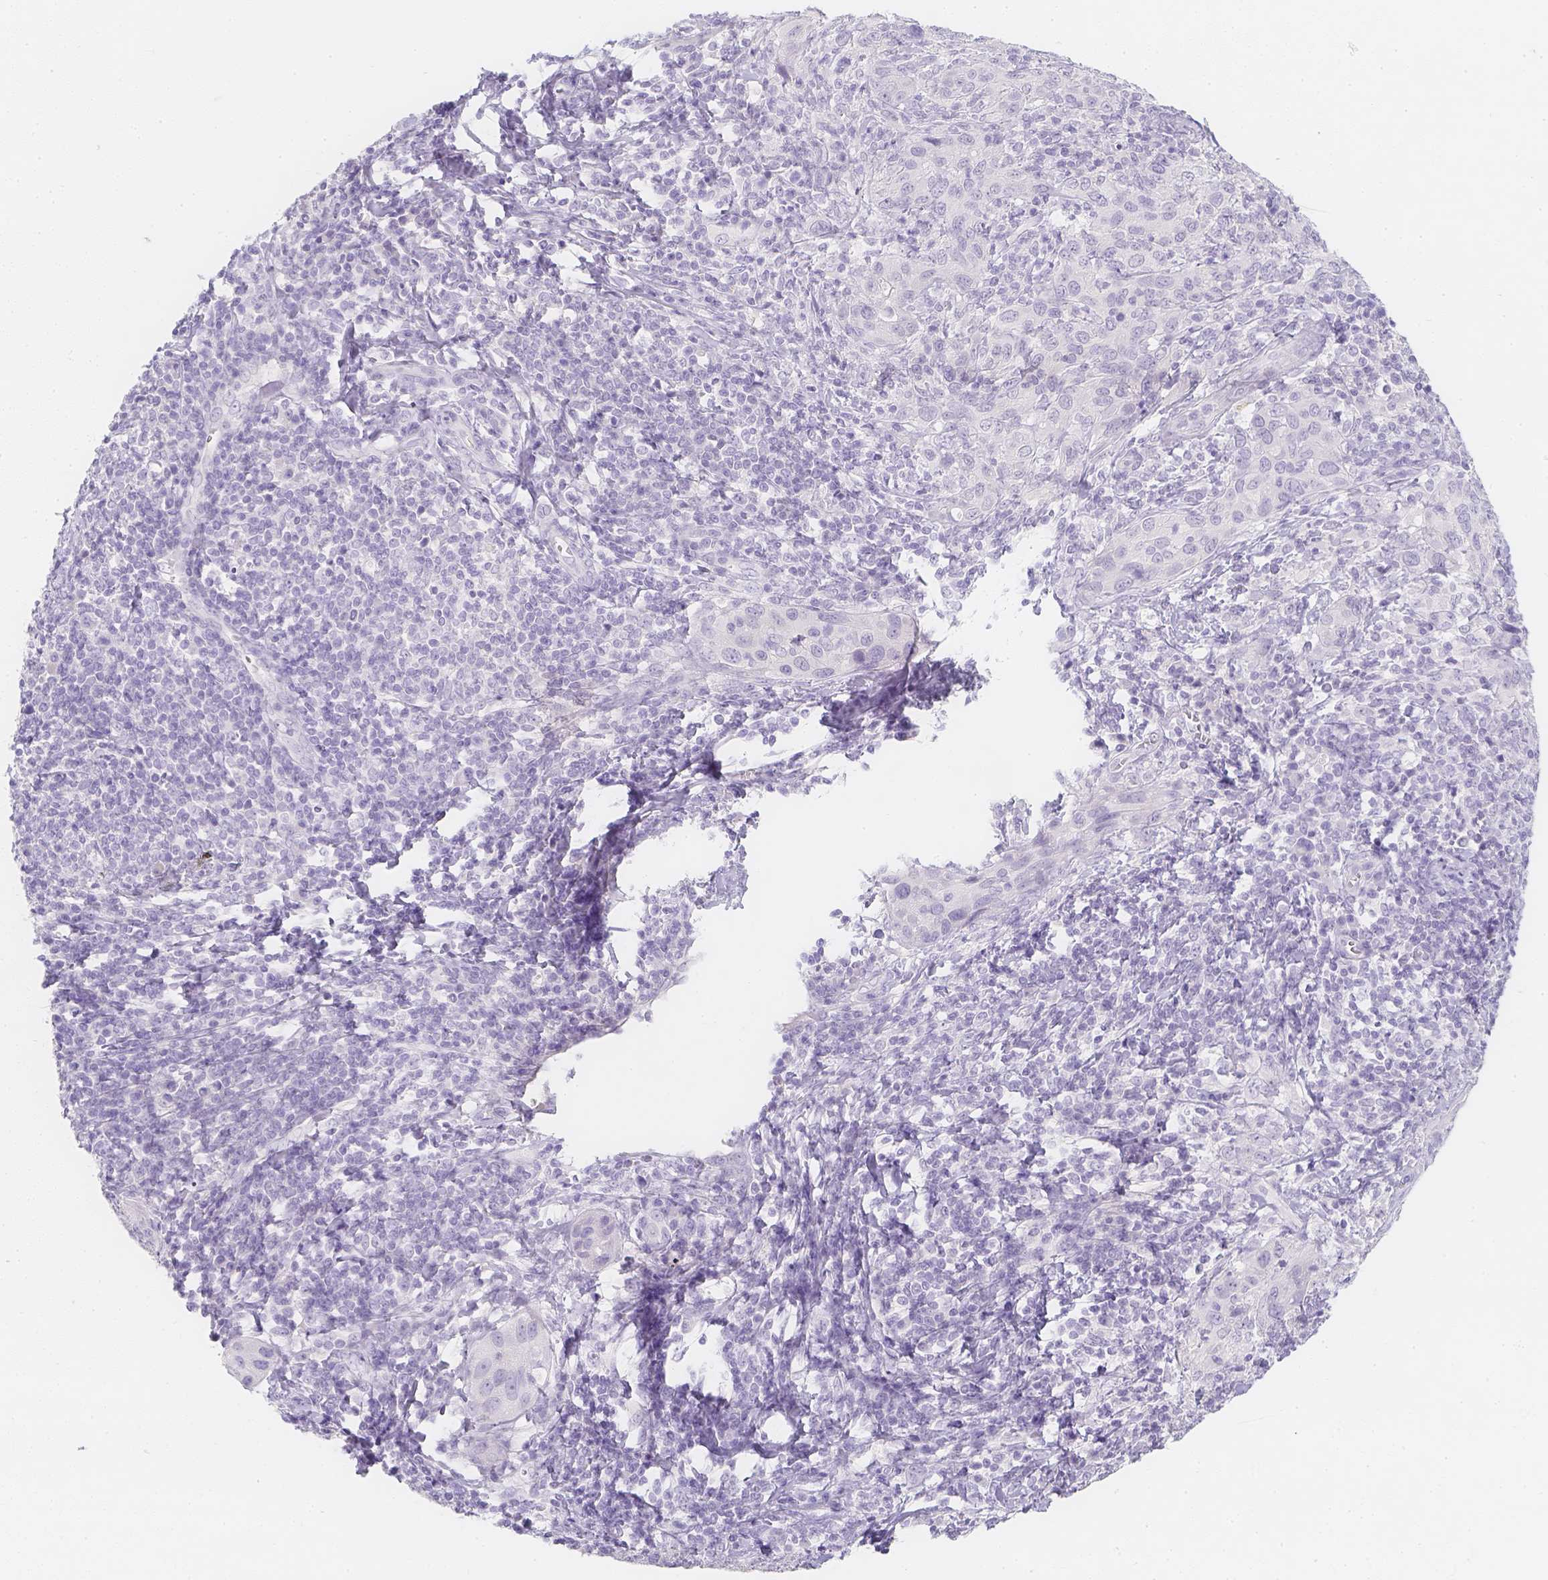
{"staining": {"intensity": "negative", "quantity": "none", "location": "none"}, "tissue": "cervical cancer", "cell_type": "Tumor cells", "image_type": "cancer", "snomed": [{"axis": "morphology", "description": "Normal tissue, NOS"}, {"axis": "morphology", "description": "Squamous cell carcinoma, NOS"}, {"axis": "topography", "description": "Cervix"}], "caption": "Immunohistochemical staining of human cervical cancer (squamous cell carcinoma) reveals no significant expression in tumor cells.", "gene": "SLC18A1", "patient": {"sex": "female", "age": 51}}